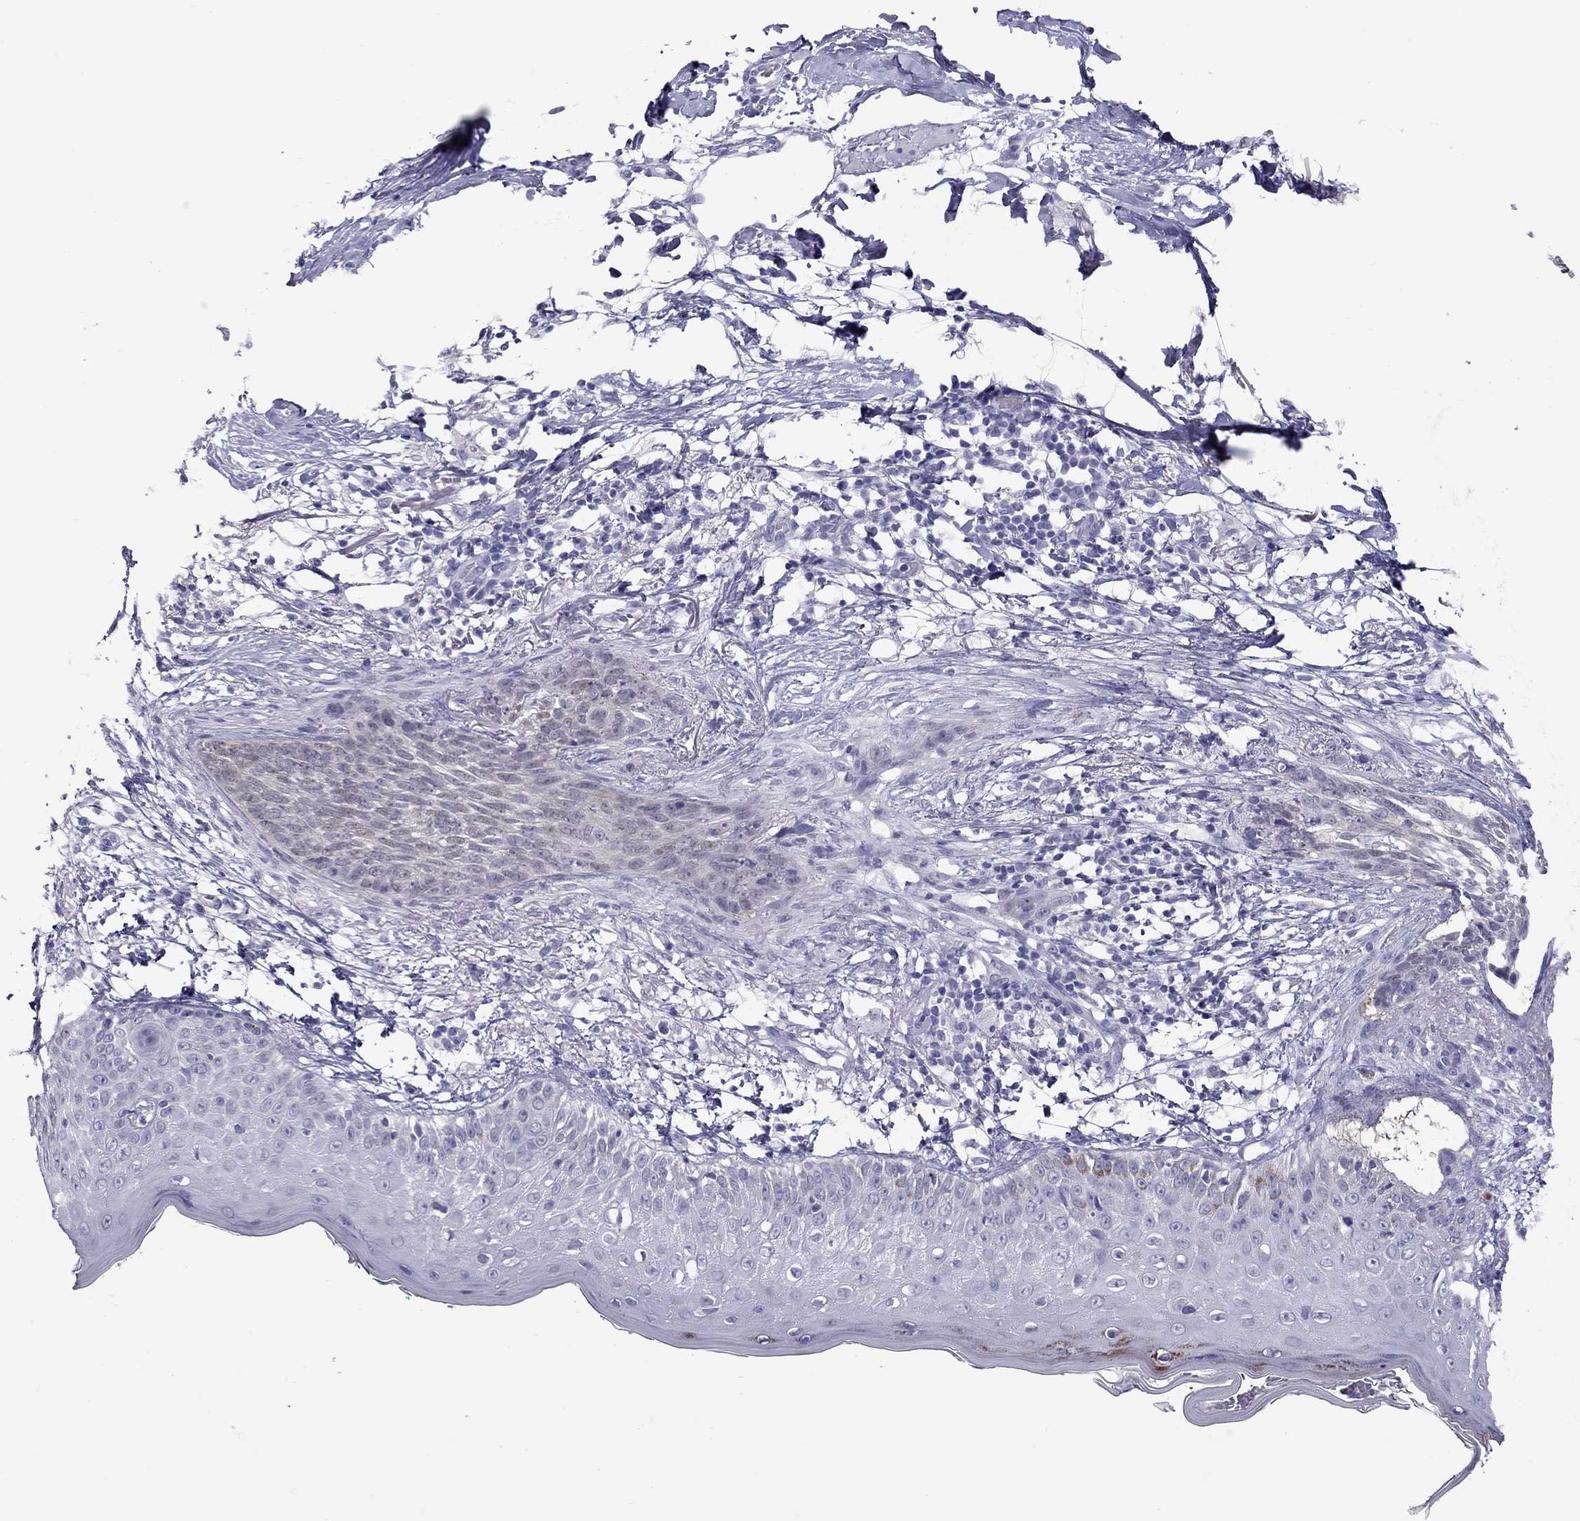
{"staining": {"intensity": "negative", "quantity": "none", "location": "none"}, "tissue": "skin cancer", "cell_type": "Tumor cells", "image_type": "cancer", "snomed": [{"axis": "morphology", "description": "Normal tissue, NOS"}, {"axis": "morphology", "description": "Basal cell carcinoma"}, {"axis": "topography", "description": "Skin"}], "caption": "IHC image of neoplastic tissue: skin basal cell carcinoma stained with DAB (3,3'-diaminobenzidine) reveals no significant protein expression in tumor cells.", "gene": "CHRNB3", "patient": {"sex": "male", "age": 84}}